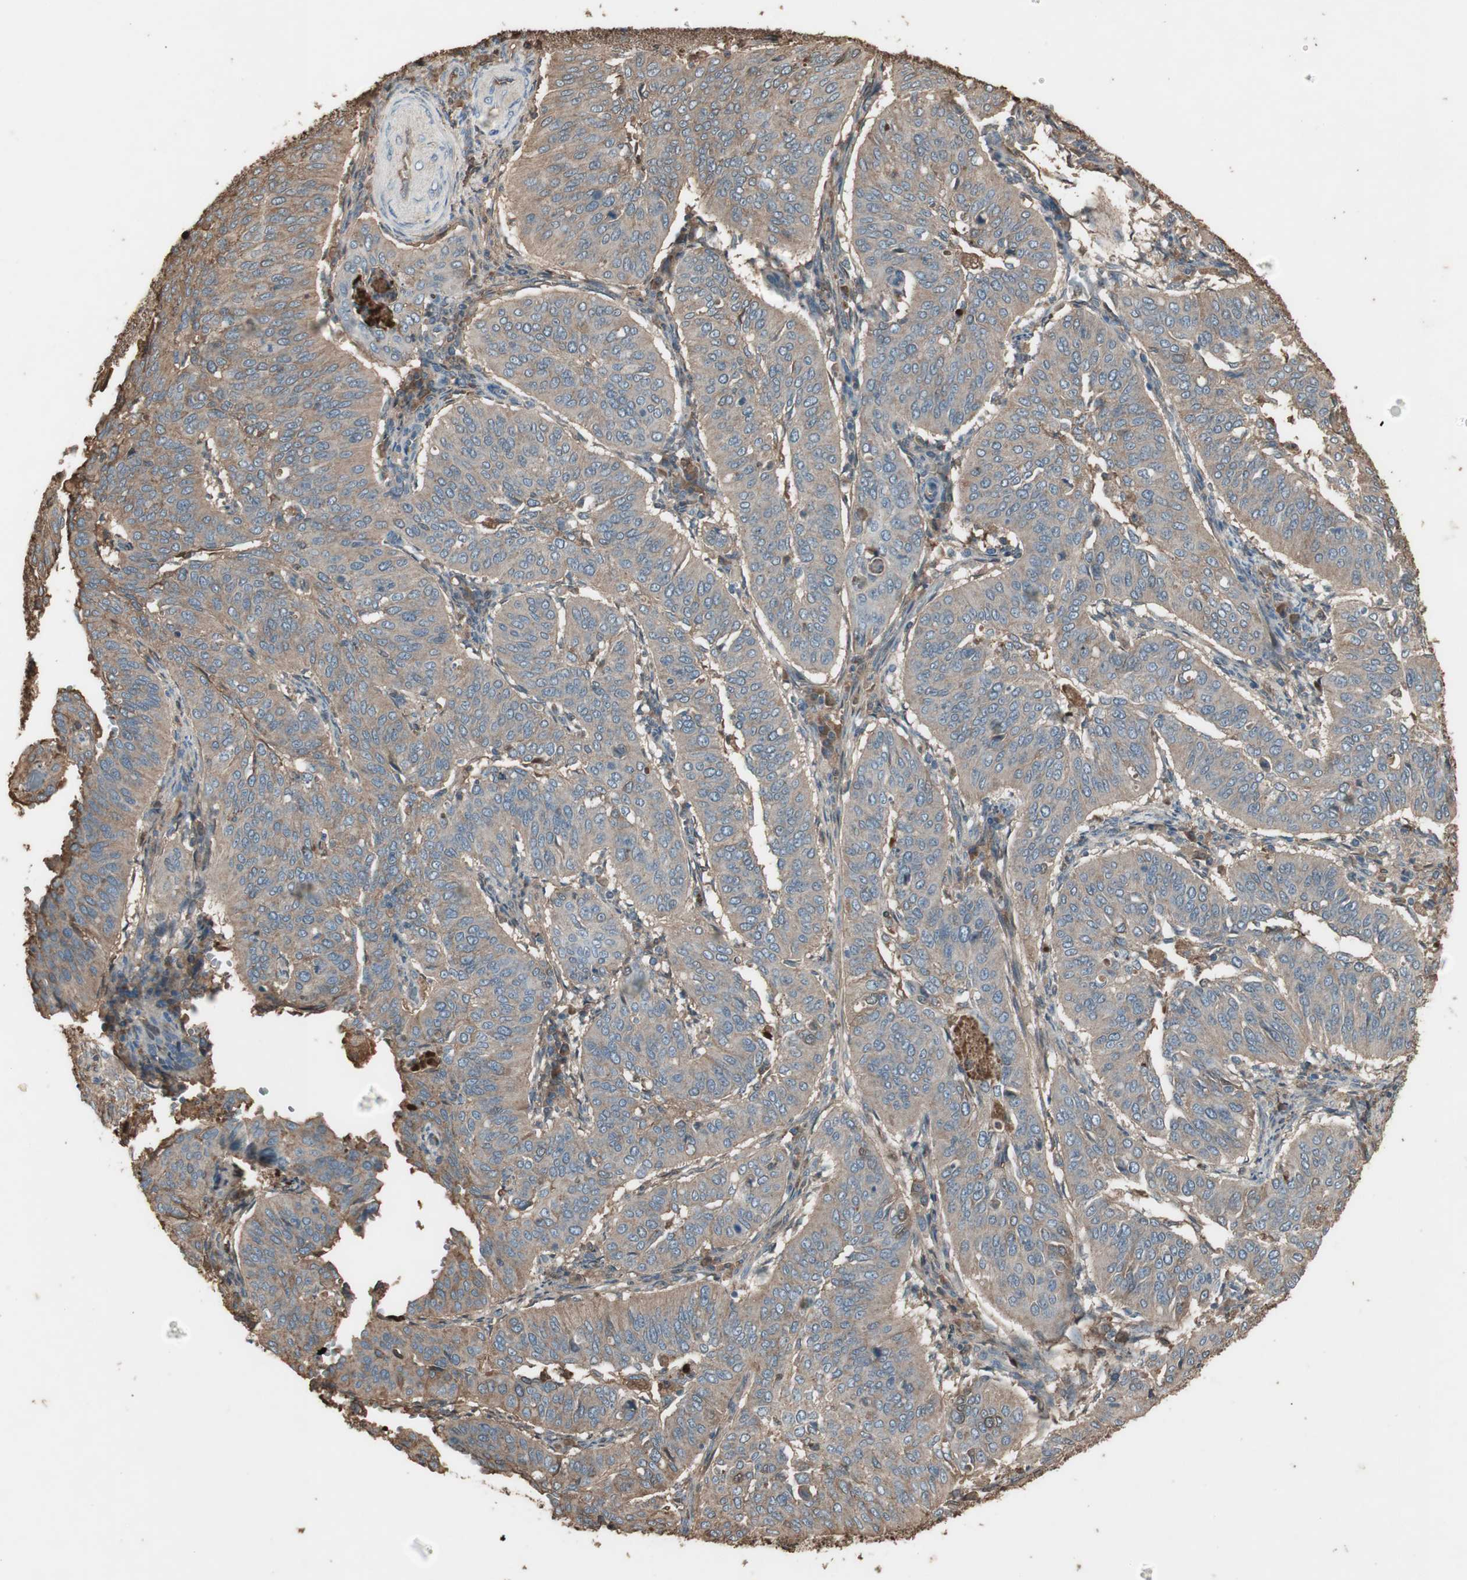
{"staining": {"intensity": "weak", "quantity": ">75%", "location": "cytoplasmic/membranous"}, "tissue": "cervical cancer", "cell_type": "Tumor cells", "image_type": "cancer", "snomed": [{"axis": "morphology", "description": "Normal tissue, NOS"}, {"axis": "morphology", "description": "Squamous cell carcinoma, NOS"}, {"axis": "topography", "description": "Cervix"}], "caption": "Immunohistochemical staining of cervical squamous cell carcinoma reveals low levels of weak cytoplasmic/membranous protein positivity in approximately >75% of tumor cells. The protein of interest is stained brown, and the nuclei are stained in blue (DAB (3,3'-diaminobenzidine) IHC with brightfield microscopy, high magnification).", "gene": "MMP14", "patient": {"sex": "female", "age": 39}}